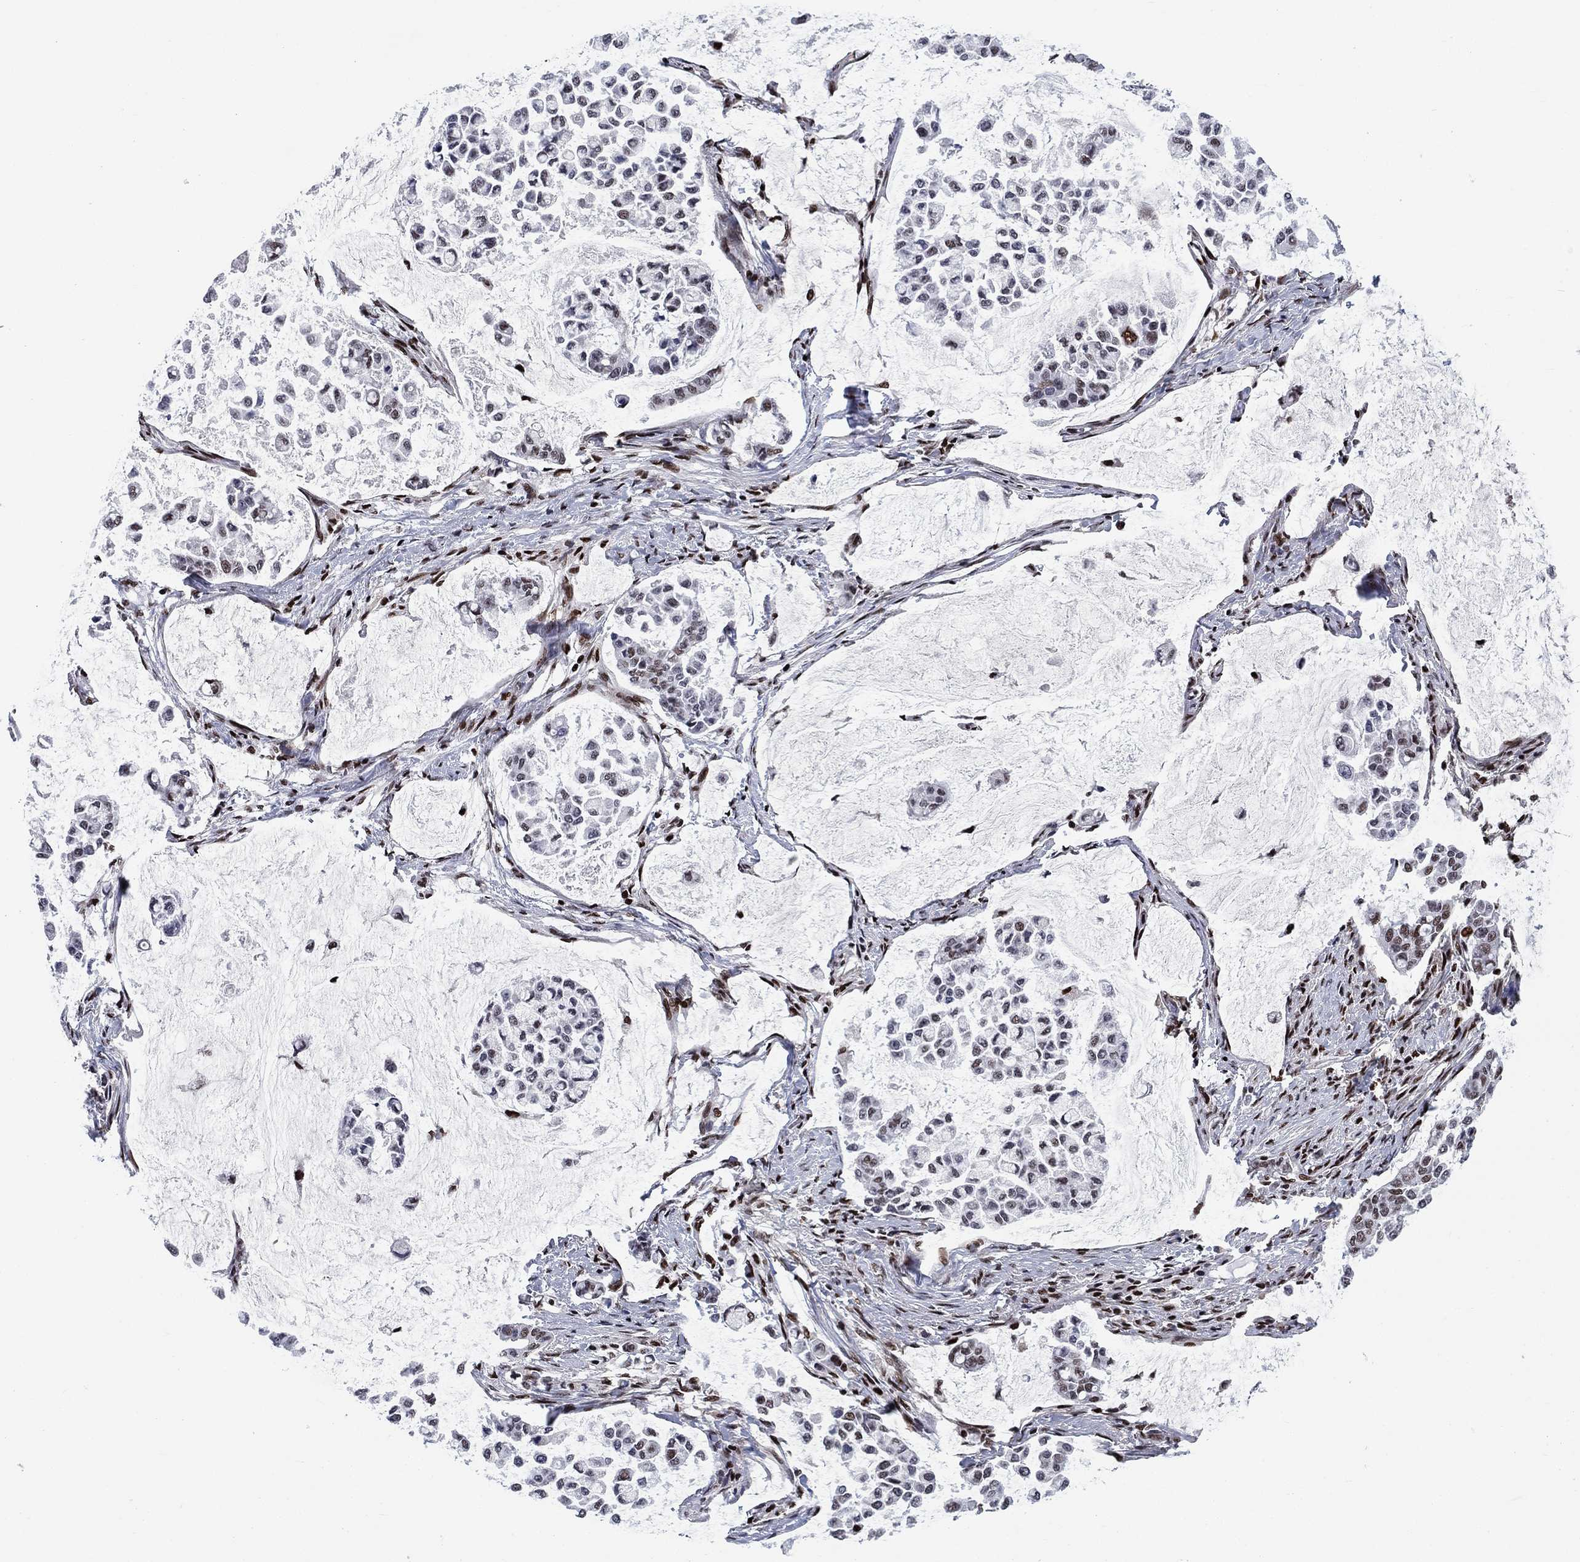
{"staining": {"intensity": "weak", "quantity": "<25%", "location": "nuclear"}, "tissue": "stomach cancer", "cell_type": "Tumor cells", "image_type": "cancer", "snomed": [{"axis": "morphology", "description": "Adenocarcinoma, NOS"}, {"axis": "topography", "description": "Stomach"}], "caption": "Stomach cancer was stained to show a protein in brown. There is no significant expression in tumor cells. Brightfield microscopy of IHC stained with DAB (brown) and hematoxylin (blue), captured at high magnification.", "gene": "RPRD1B", "patient": {"sex": "male", "age": 82}}